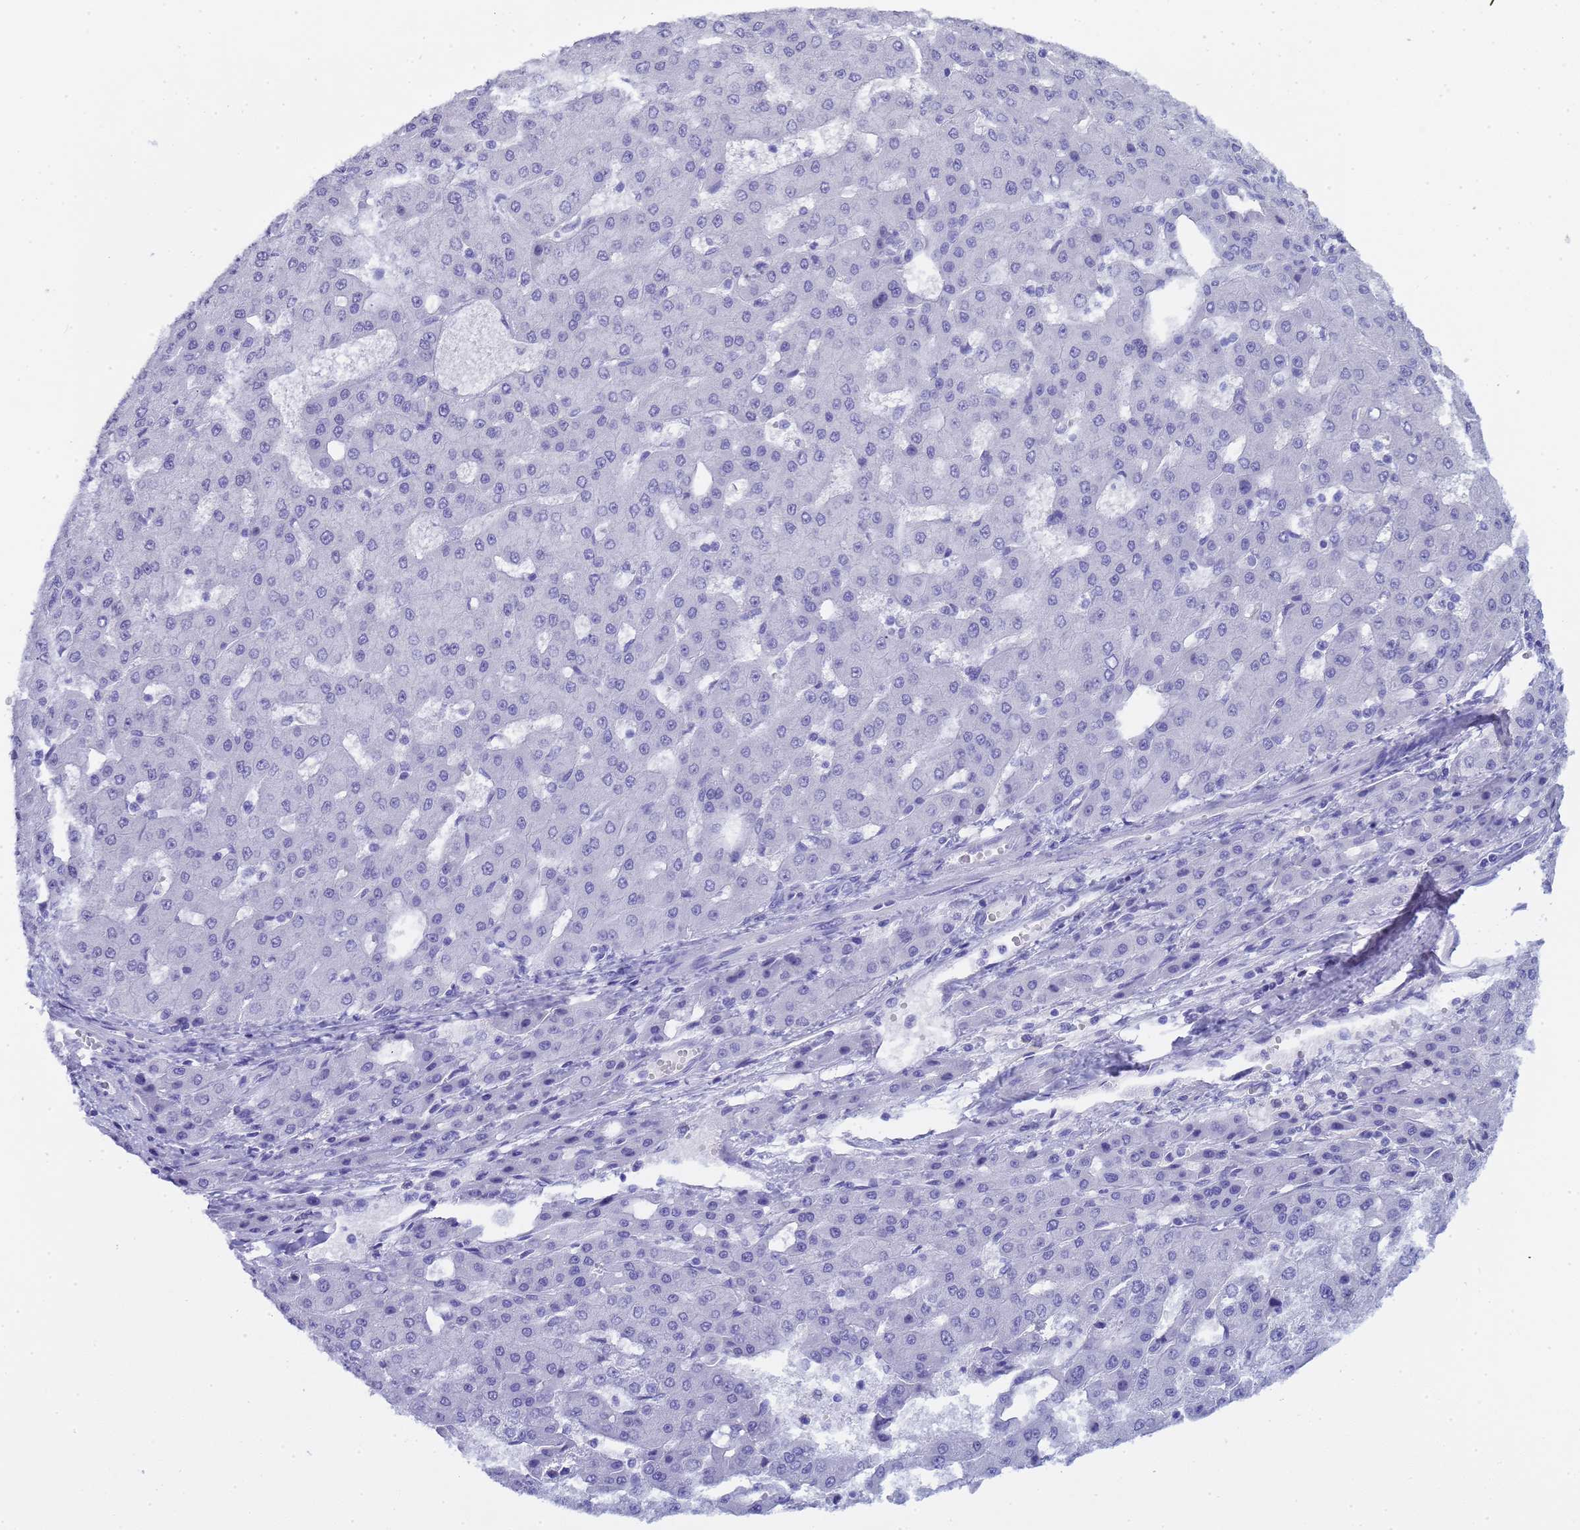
{"staining": {"intensity": "negative", "quantity": "none", "location": "none"}, "tissue": "liver cancer", "cell_type": "Tumor cells", "image_type": "cancer", "snomed": [{"axis": "morphology", "description": "Carcinoma, Hepatocellular, NOS"}, {"axis": "topography", "description": "Liver"}], "caption": "Tumor cells are negative for brown protein staining in hepatocellular carcinoma (liver).", "gene": "CTRC", "patient": {"sex": "male", "age": 47}}